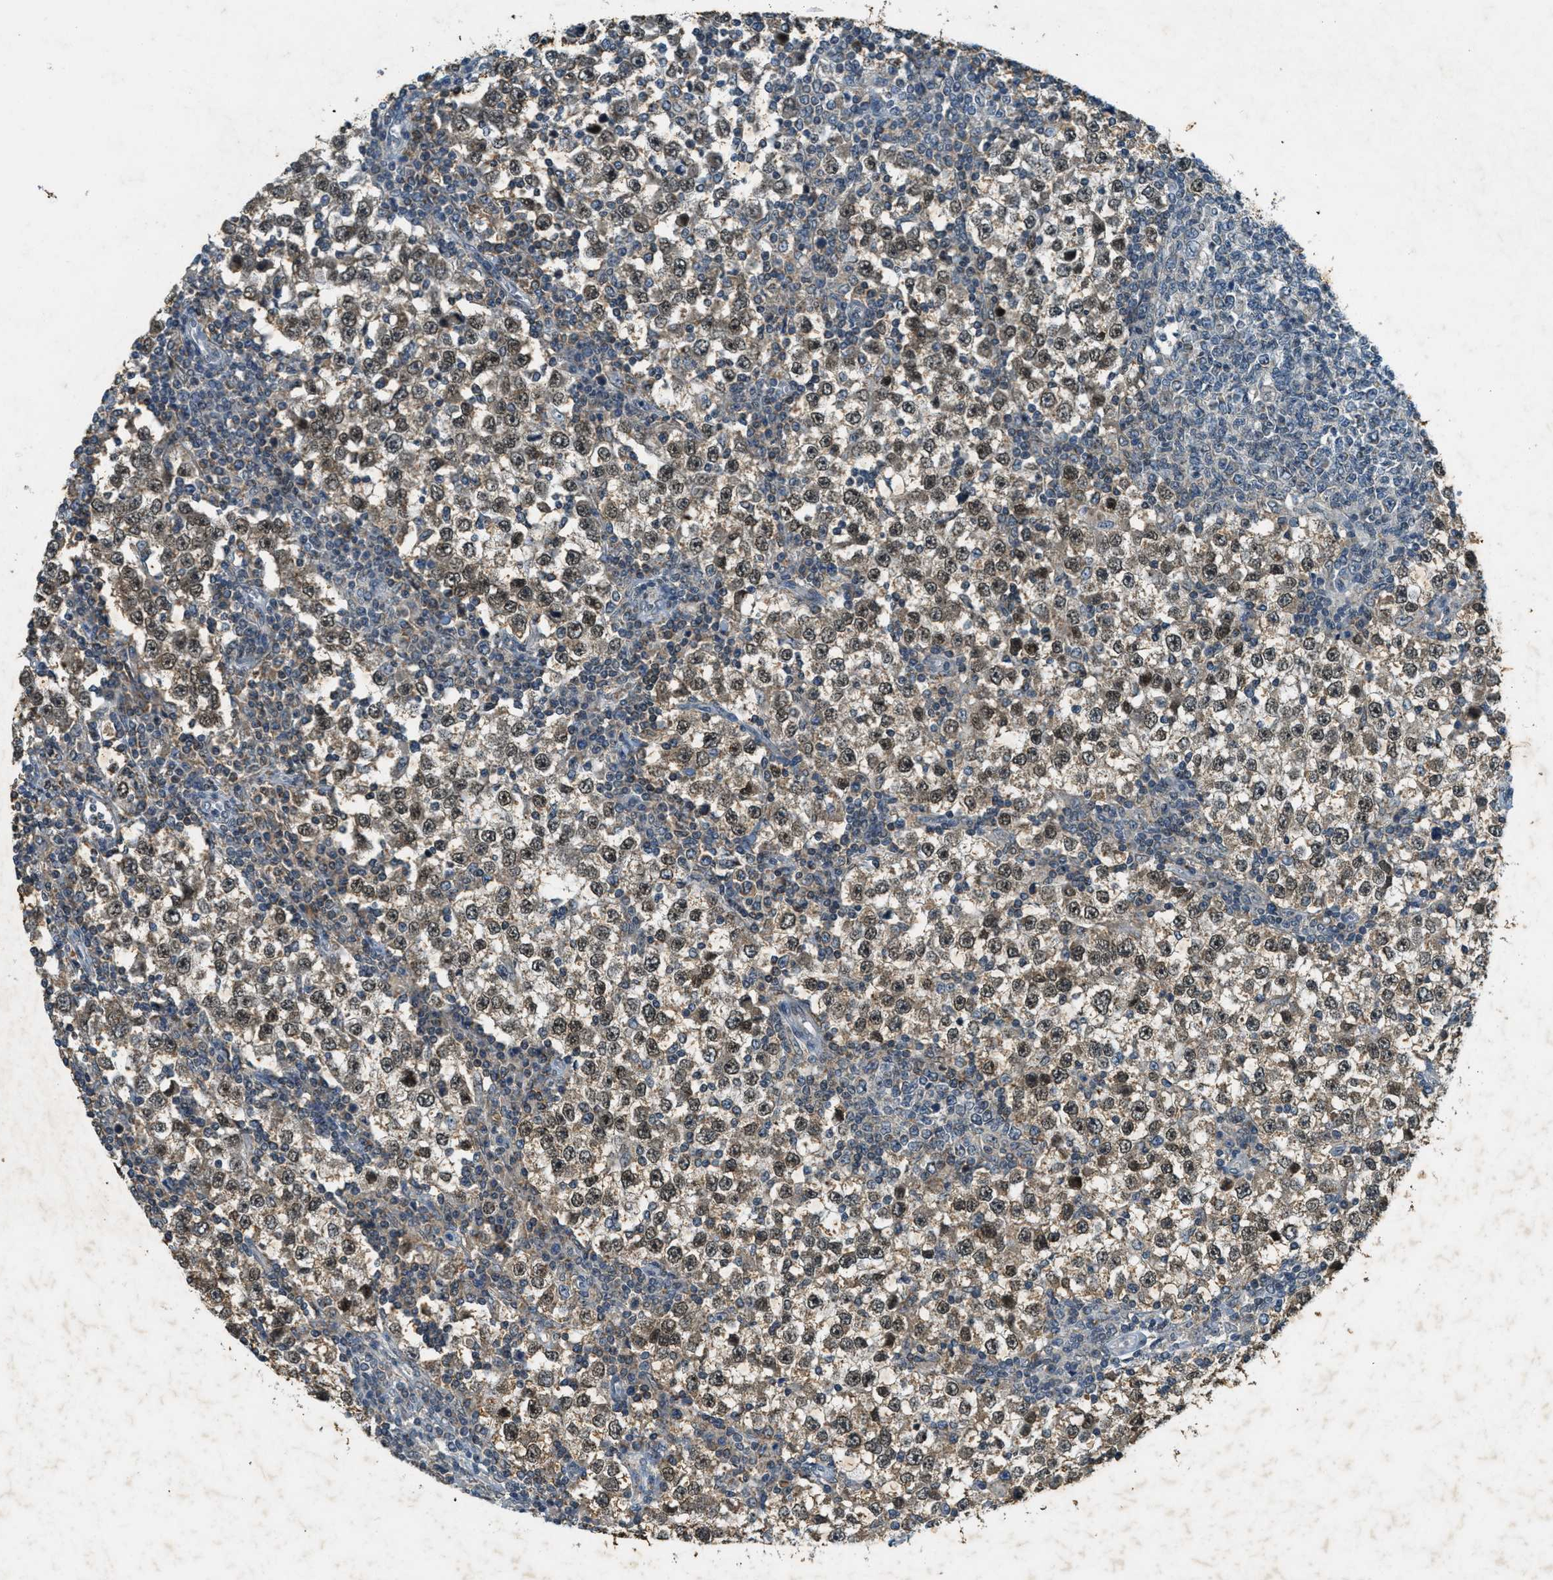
{"staining": {"intensity": "moderate", "quantity": ">75%", "location": "cytoplasmic/membranous,nuclear"}, "tissue": "testis cancer", "cell_type": "Tumor cells", "image_type": "cancer", "snomed": [{"axis": "morphology", "description": "Seminoma, NOS"}, {"axis": "topography", "description": "Testis"}], "caption": "The image shows staining of testis seminoma, revealing moderate cytoplasmic/membranous and nuclear protein staining (brown color) within tumor cells.", "gene": "TCF20", "patient": {"sex": "male", "age": 65}}